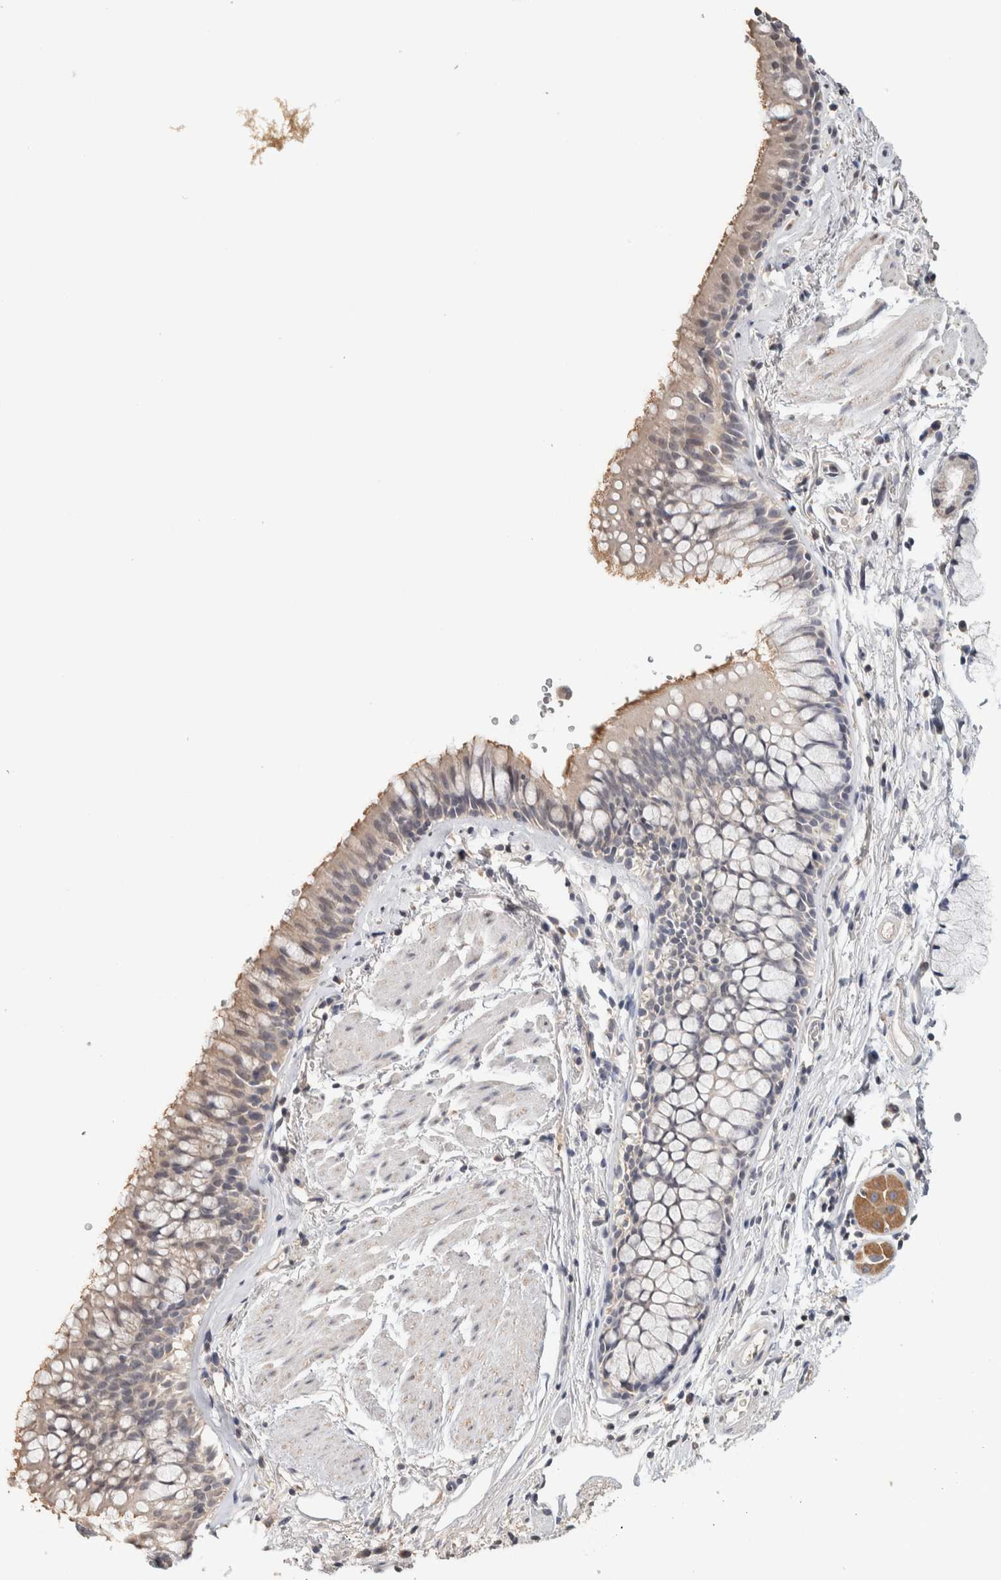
{"staining": {"intensity": "weak", "quantity": "<25%", "location": "cytoplasmic/membranous"}, "tissue": "bronchus", "cell_type": "Respiratory epithelial cells", "image_type": "normal", "snomed": [{"axis": "morphology", "description": "Normal tissue, NOS"}, {"axis": "topography", "description": "Cartilage tissue"}, {"axis": "topography", "description": "Bronchus"}], "caption": "Photomicrograph shows no significant protein positivity in respiratory epithelial cells of unremarkable bronchus.", "gene": "CRAT", "patient": {"sex": "female", "age": 53}}